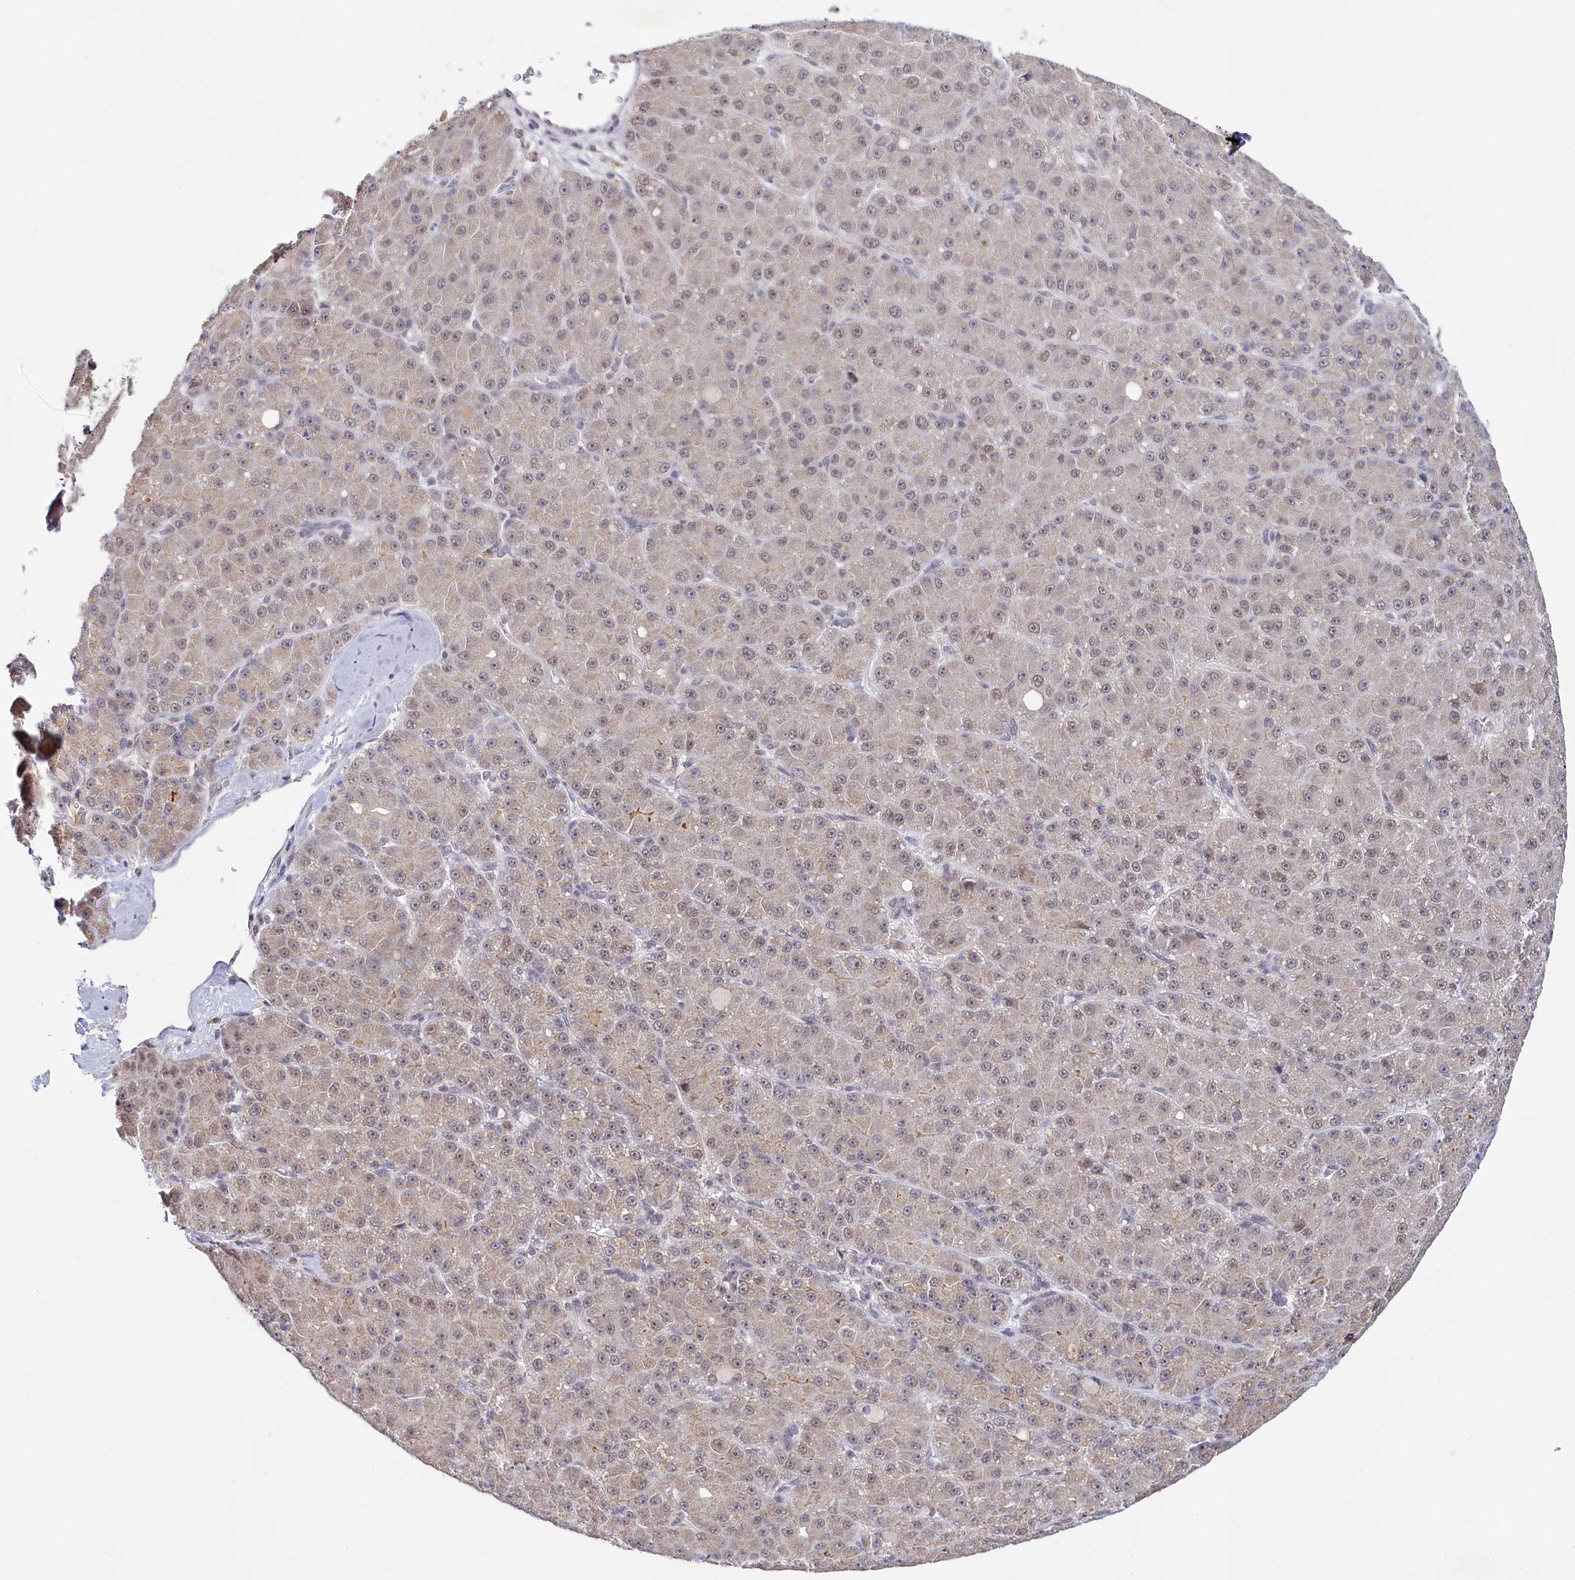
{"staining": {"intensity": "weak", "quantity": "25%-75%", "location": "nuclear"}, "tissue": "liver cancer", "cell_type": "Tumor cells", "image_type": "cancer", "snomed": [{"axis": "morphology", "description": "Carcinoma, Hepatocellular, NOS"}, {"axis": "topography", "description": "Liver"}], "caption": "Immunohistochemical staining of human liver cancer exhibits low levels of weak nuclear positivity in approximately 25%-75% of tumor cells. Immunohistochemistry stains the protein in brown and the nuclei are stained blue.", "gene": "PPHLN1", "patient": {"sex": "male", "age": 67}}